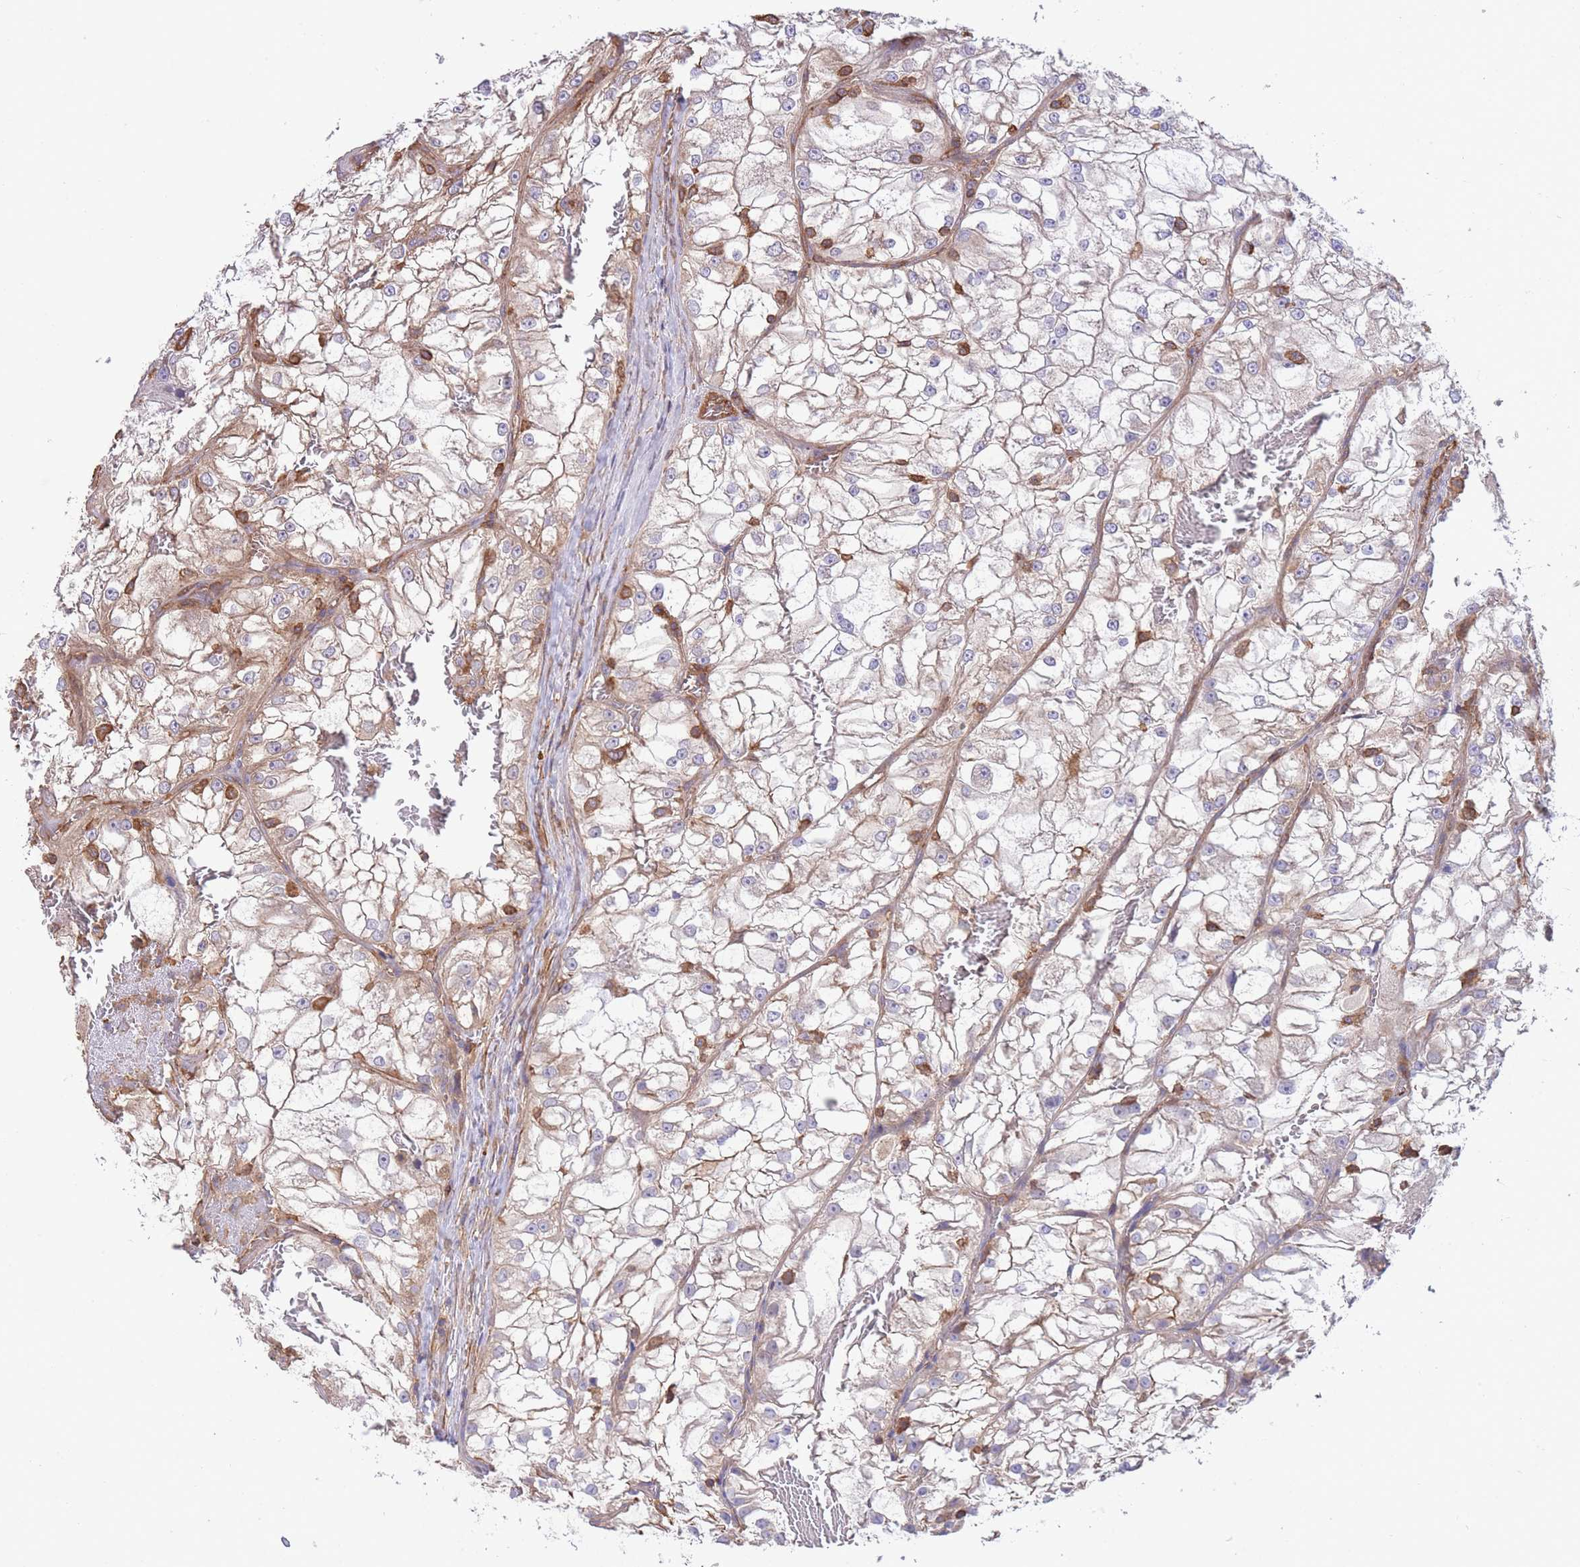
{"staining": {"intensity": "negative", "quantity": "none", "location": "none"}, "tissue": "renal cancer", "cell_type": "Tumor cells", "image_type": "cancer", "snomed": [{"axis": "morphology", "description": "Adenocarcinoma, NOS"}, {"axis": "topography", "description": "Kidney"}], "caption": "There is no significant positivity in tumor cells of renal adenocarcinoma. Brightfield microscopy of immunohistochemistry stained with DAB (3,3'-diaminobenzidine) (brown) and hematoxylin (blue), captured at high magnification.", "gene": "LRRN4CL", "patient": {"sex": "female", "age": 72}}